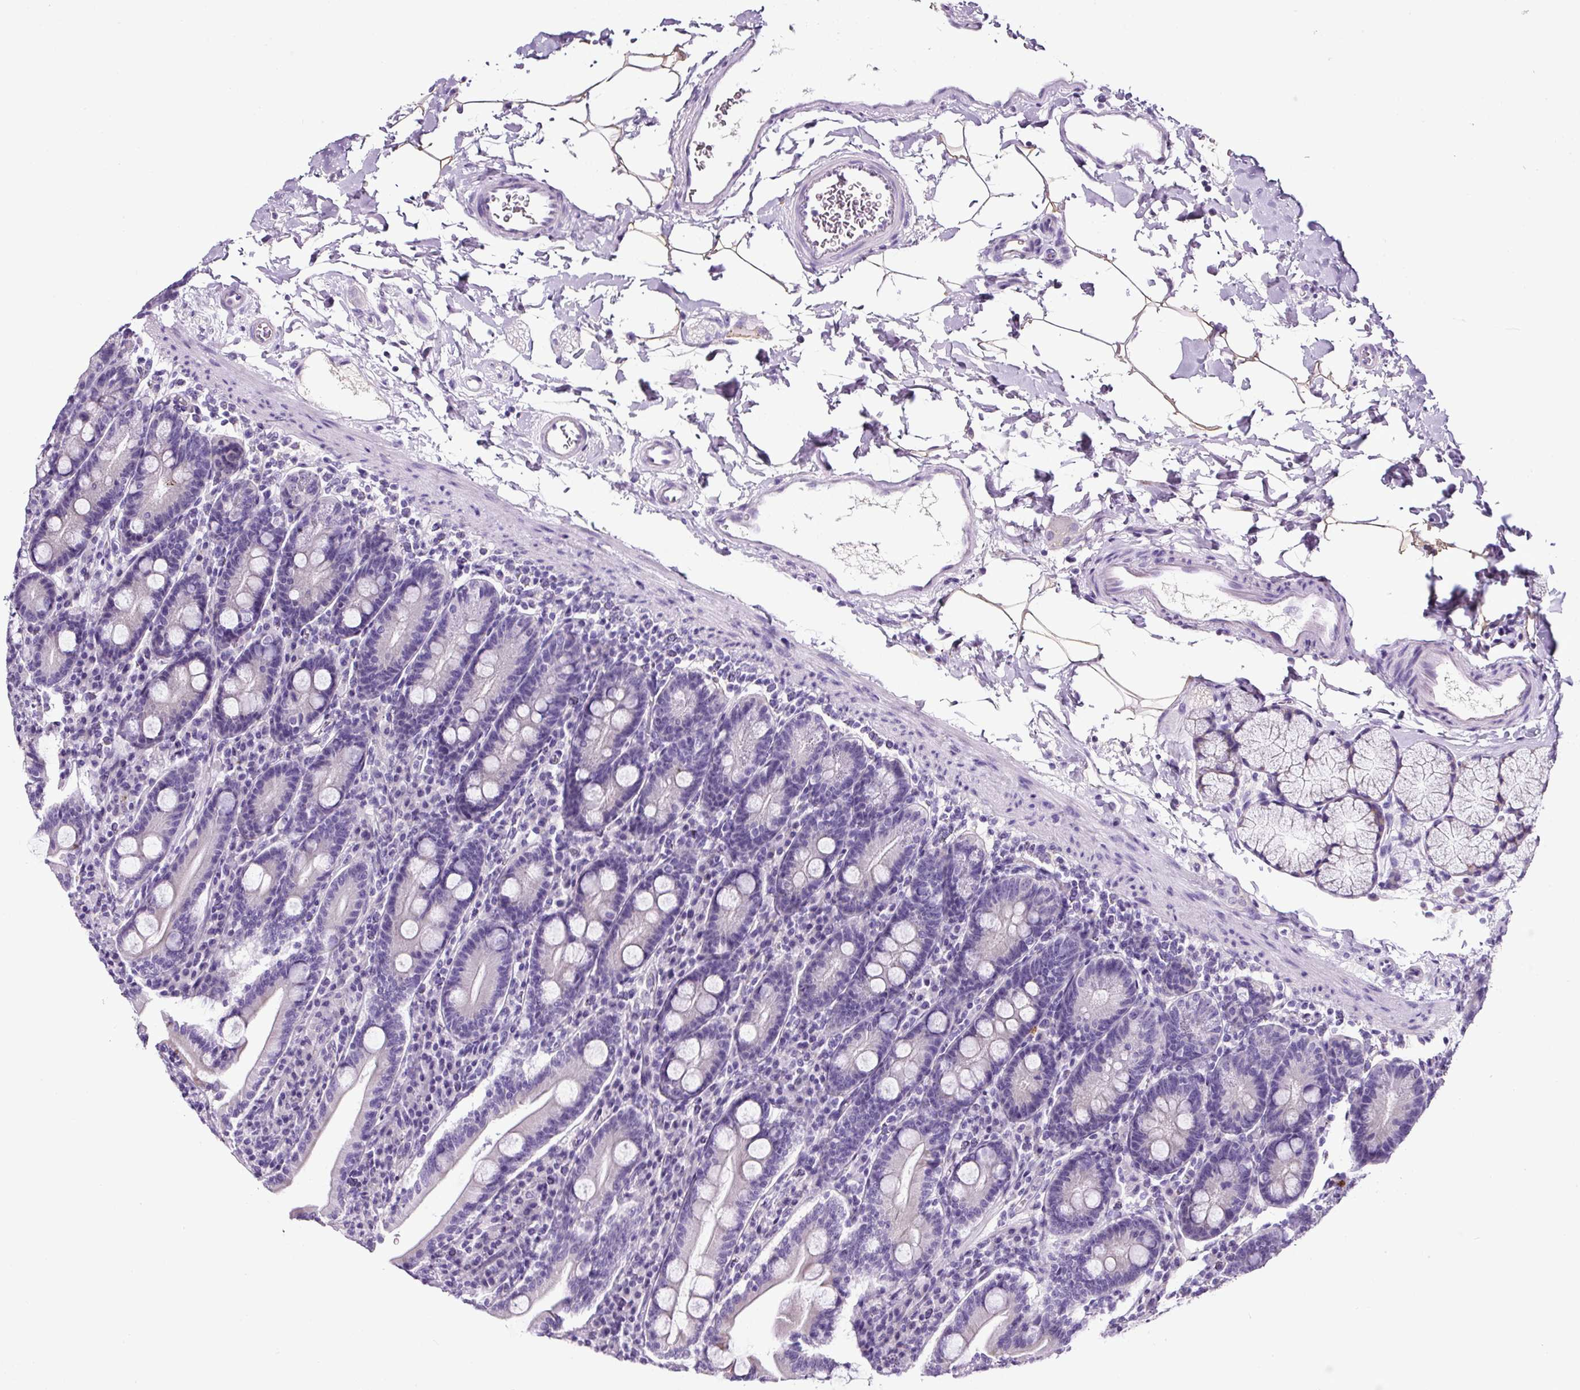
{"staining": {"intensity": "negative", "quantity": "none", "location": "none"}, "tissue": "duodenum", "cell_type": "Glandular cells", "image_type": "normal", "snomed": [{"axis": "morphology", "description": "Normal tissue, NOS"}, {"axis": "topography", "description": "Duodenum"}], "caption": "Glandular cells show no significant staining in normal duodenum. (DAB (3,3'-diaminobenzidine) IHC, high magnification).", "gene": "SP8", "patient": {"sex": "male", "age": 35}}